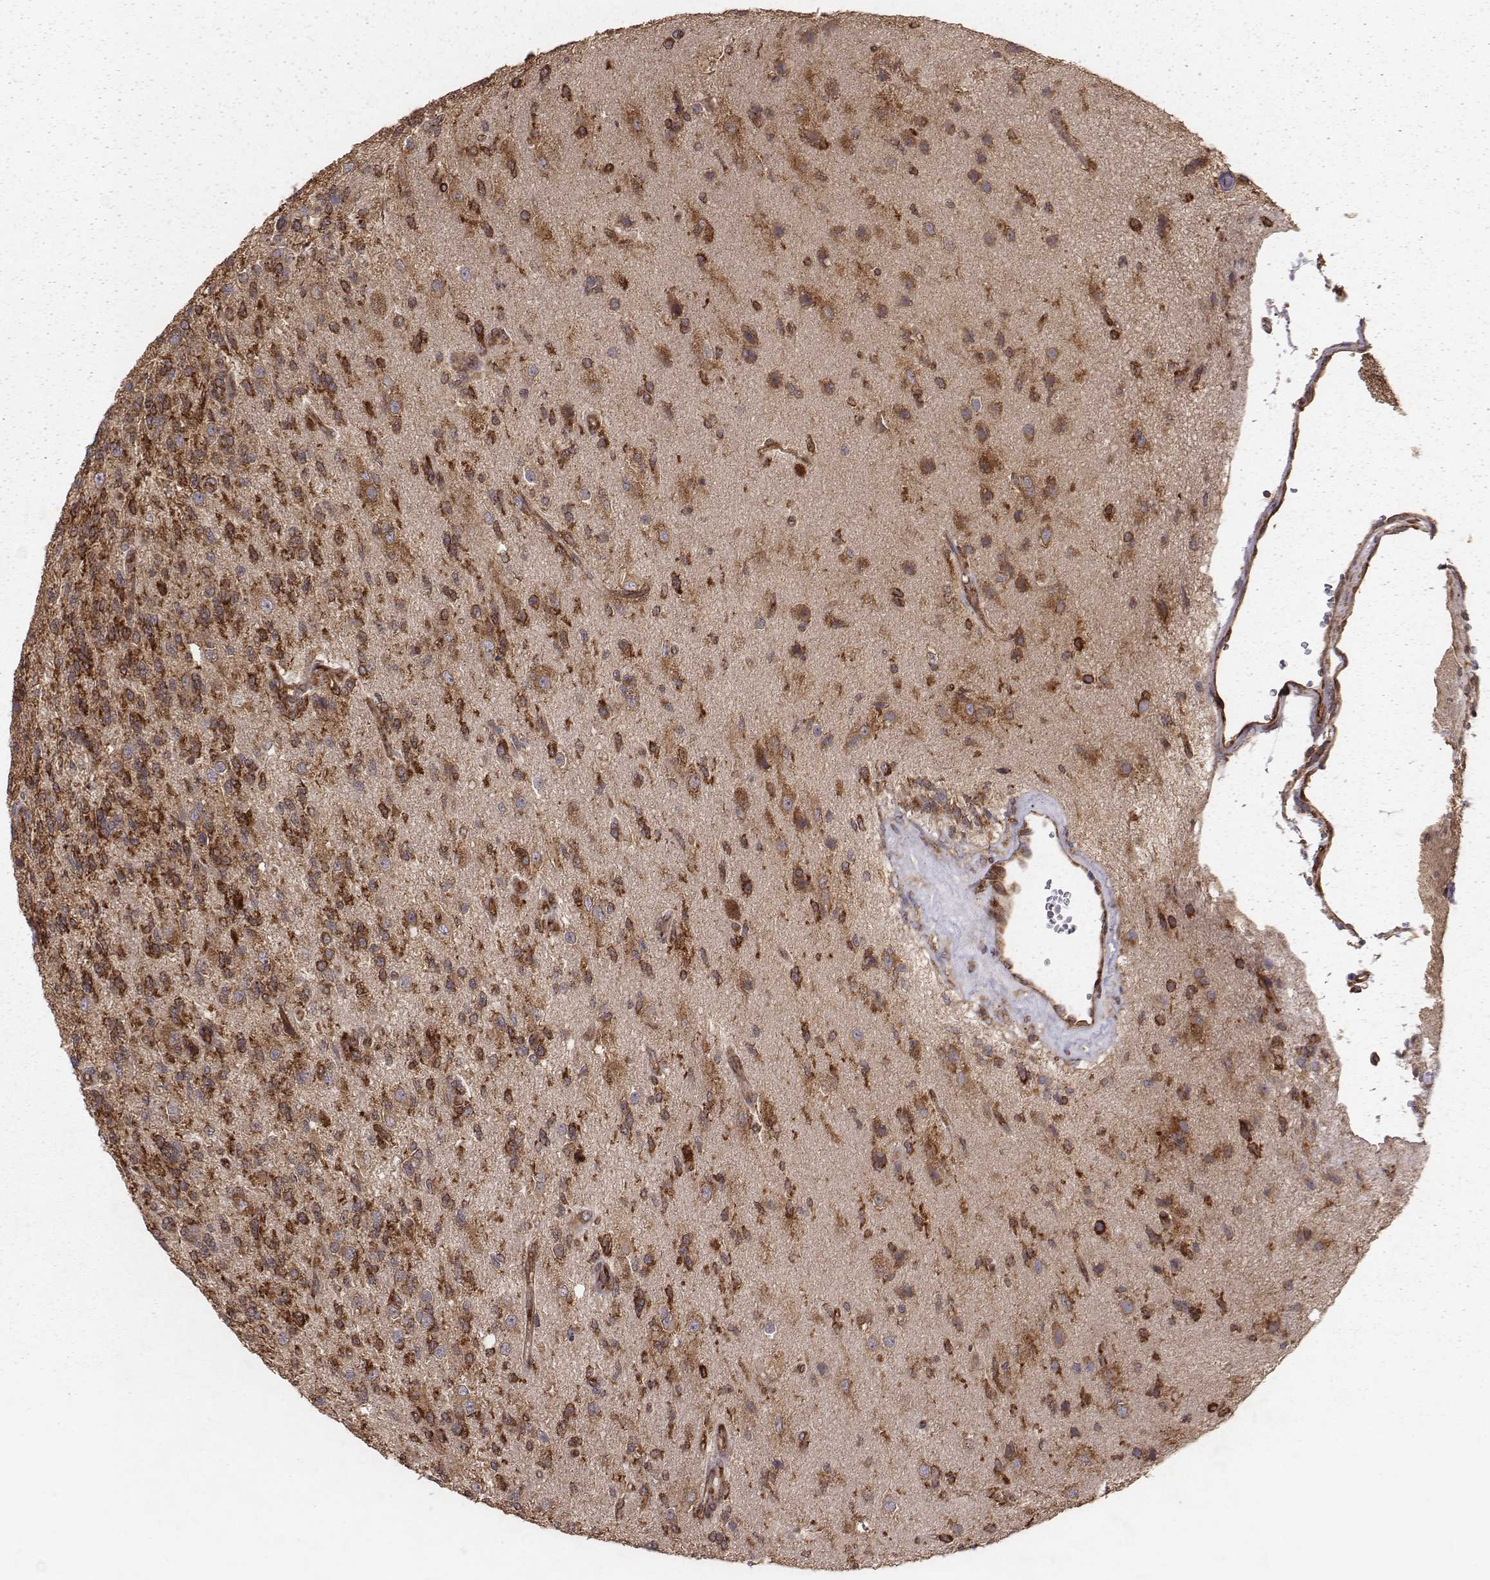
{"staining": {"intensity": "strong", "quantity": ">75%", "location": "cytoplasmic/membranous"}, "tissue": "glioma", "cell_type": "Tumor cells", "image_type": "cancer", "snomed": [{"axis": "morphology", "description": "Glioma, malignant, High grade"}, {"axis": "topography", "description": "Brain"}], "caption": "This is a histology image of IHC staining of malignant high-grade glioma, which shows strong positivity in the cytoplasmic/membranous of tumor cells.", "gene": "TXLNA", "patient": {"sex": "male", "age": 56}}